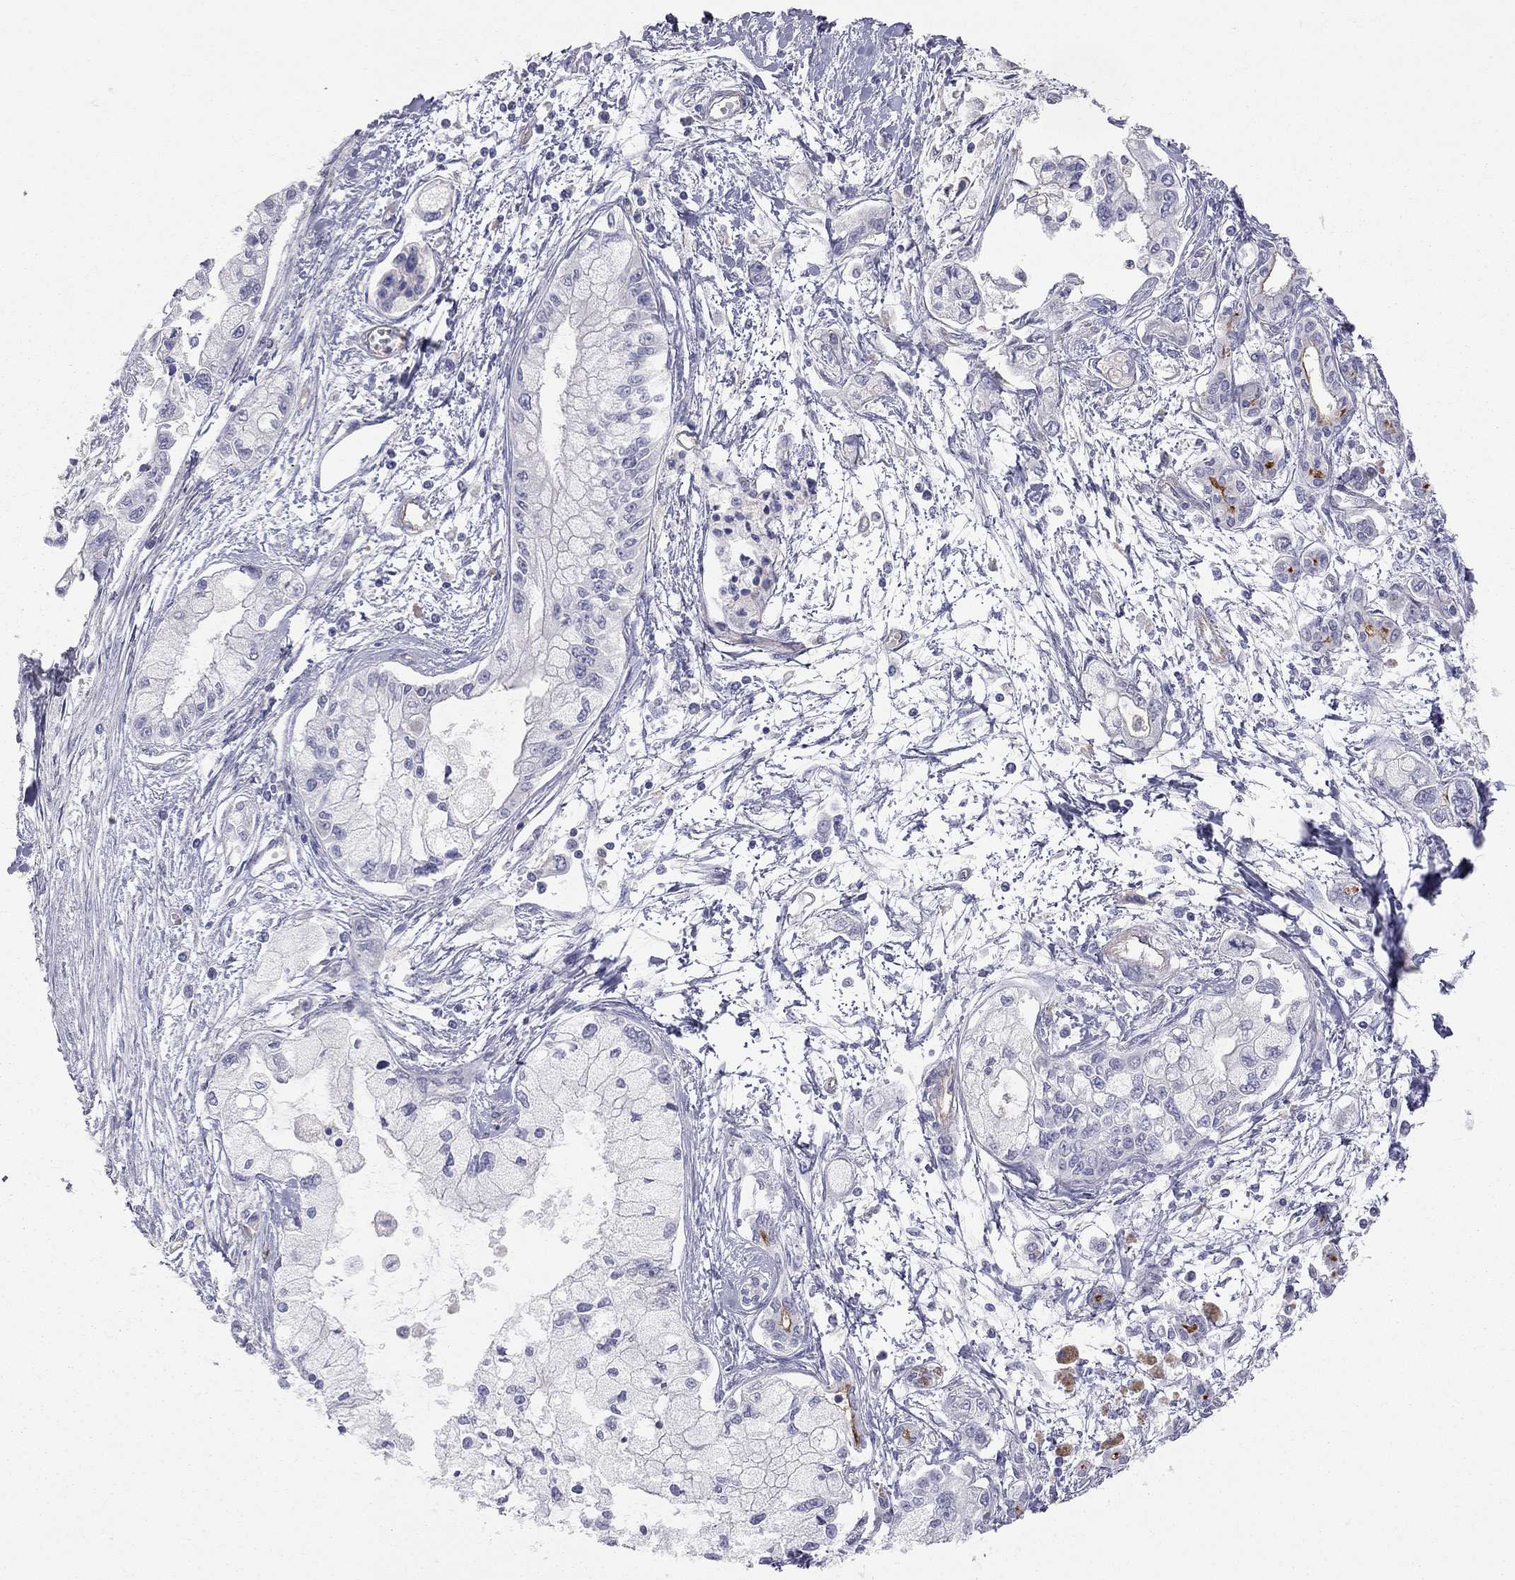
{"staining": {"intensity": "negative", "quantity": "none", "location": "none"}, "tissue": "pancreatic cancer", "cell_type": "Tumor cells", "image_type": "cancer", "snomed": [{"axis": "morphology", "description": "Adenocarcinoma, NOS"}, {"axis": "topography", "description": "Pancreas"}], "caption": "High power microscopy micrograph of an immunohistochemistry (IHC) image of pancreatic cancer, revealing no significant positivity in tumor cells.", "gene": "GPRC5B", "patient": {"sex": "male", "age": 54}}